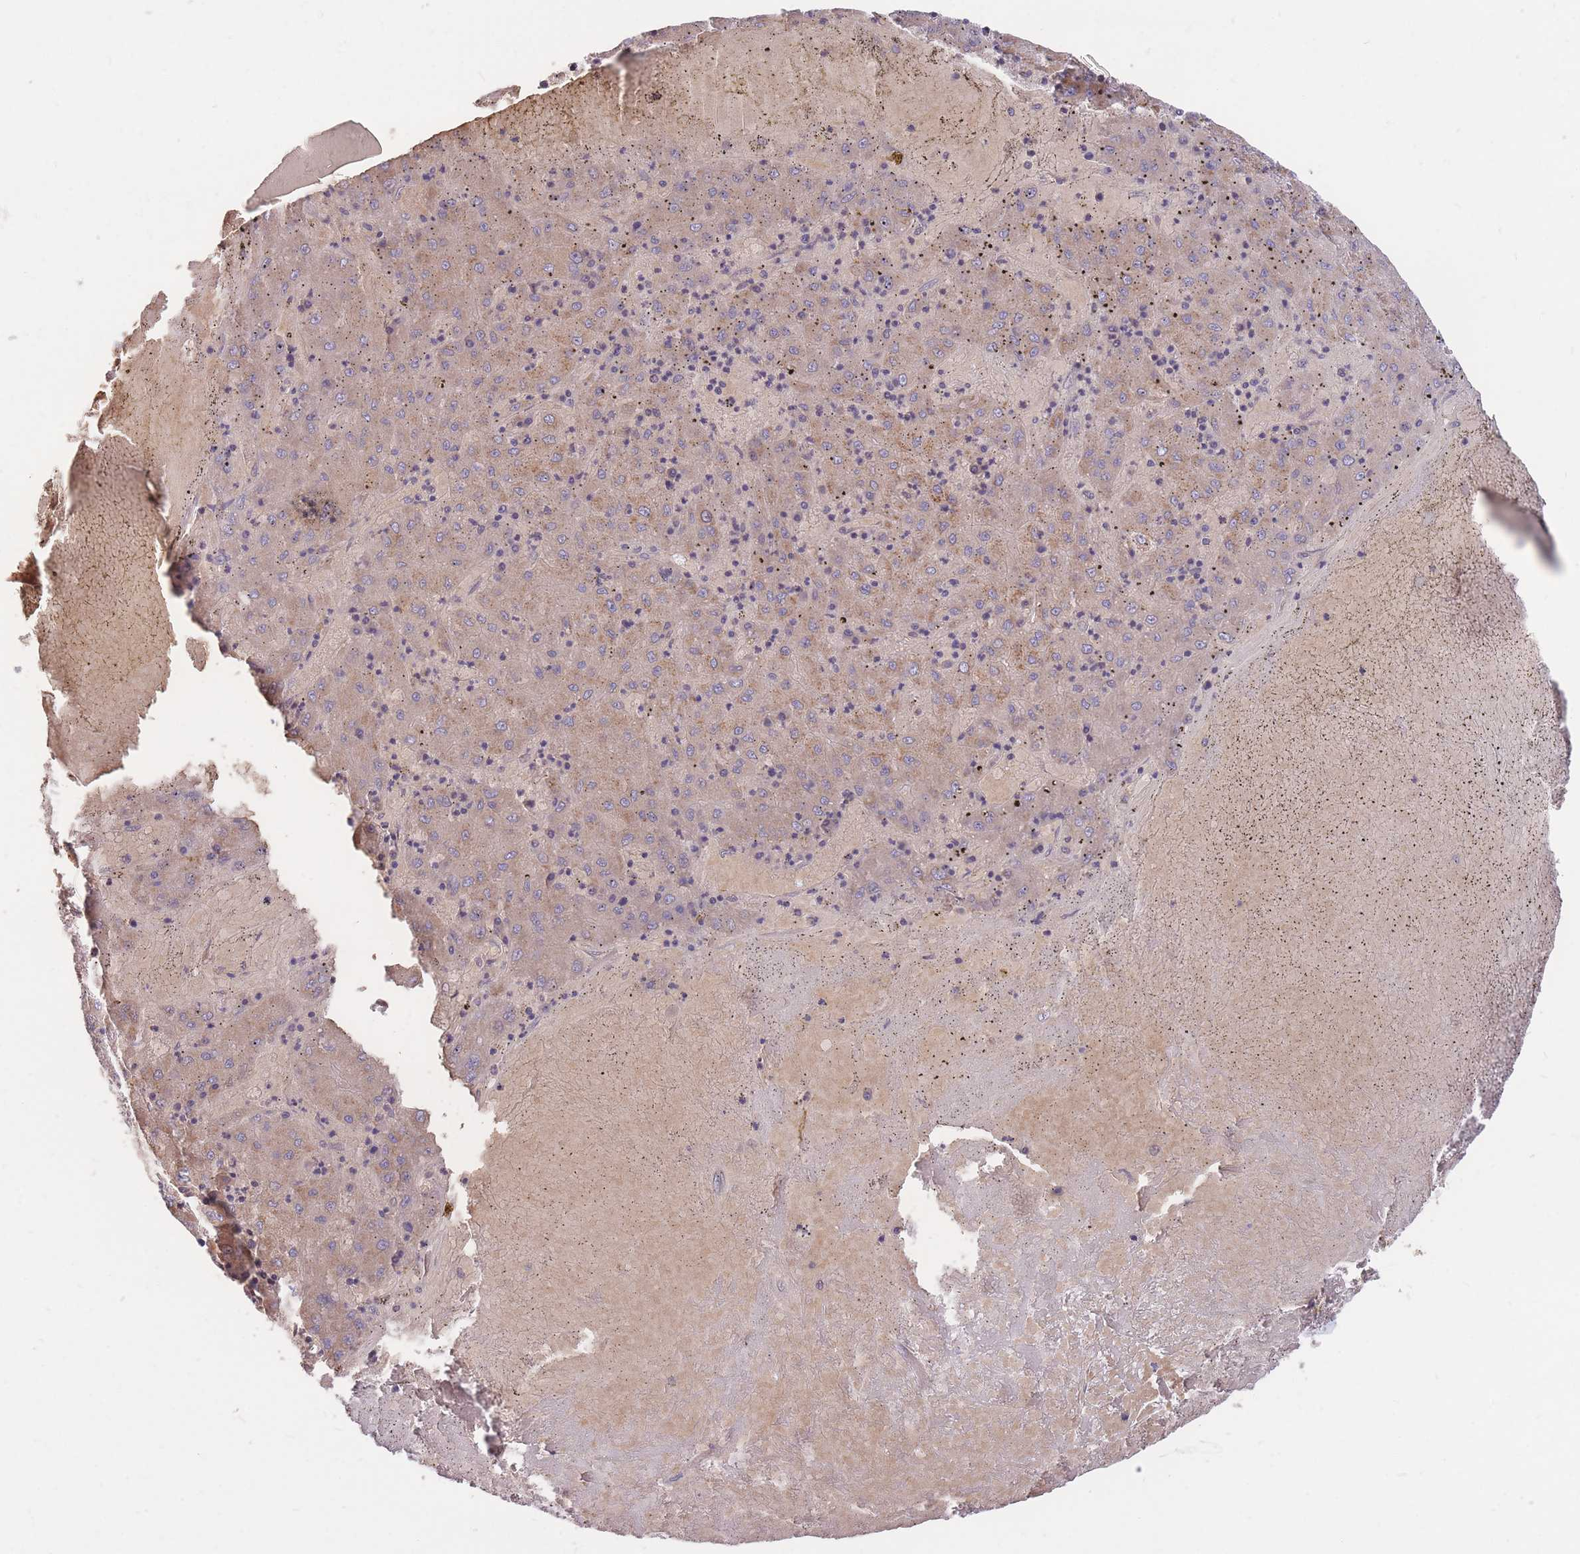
{"staining": {"intensity": "moderate", "quantity": "25%-75%", "location": "cytoplasmic/membranous"}, "tissue": "liver cancer", "cell_type": "Tumor cells", "image_type": "cancer", "snomed": [{"axis": "morphology", "description": "Carcinoma, Hepatocellular, NOS"}, {"axis": "topography", "description": "Liver"}], "caption": "A brown stain labels moderate cytoplasmic/membranous staining of a protein in hepatocellular carcinoma (liver) tumor cells.", "gene": "MRPS9", "patient": {"sex": "male", "age": 72}}